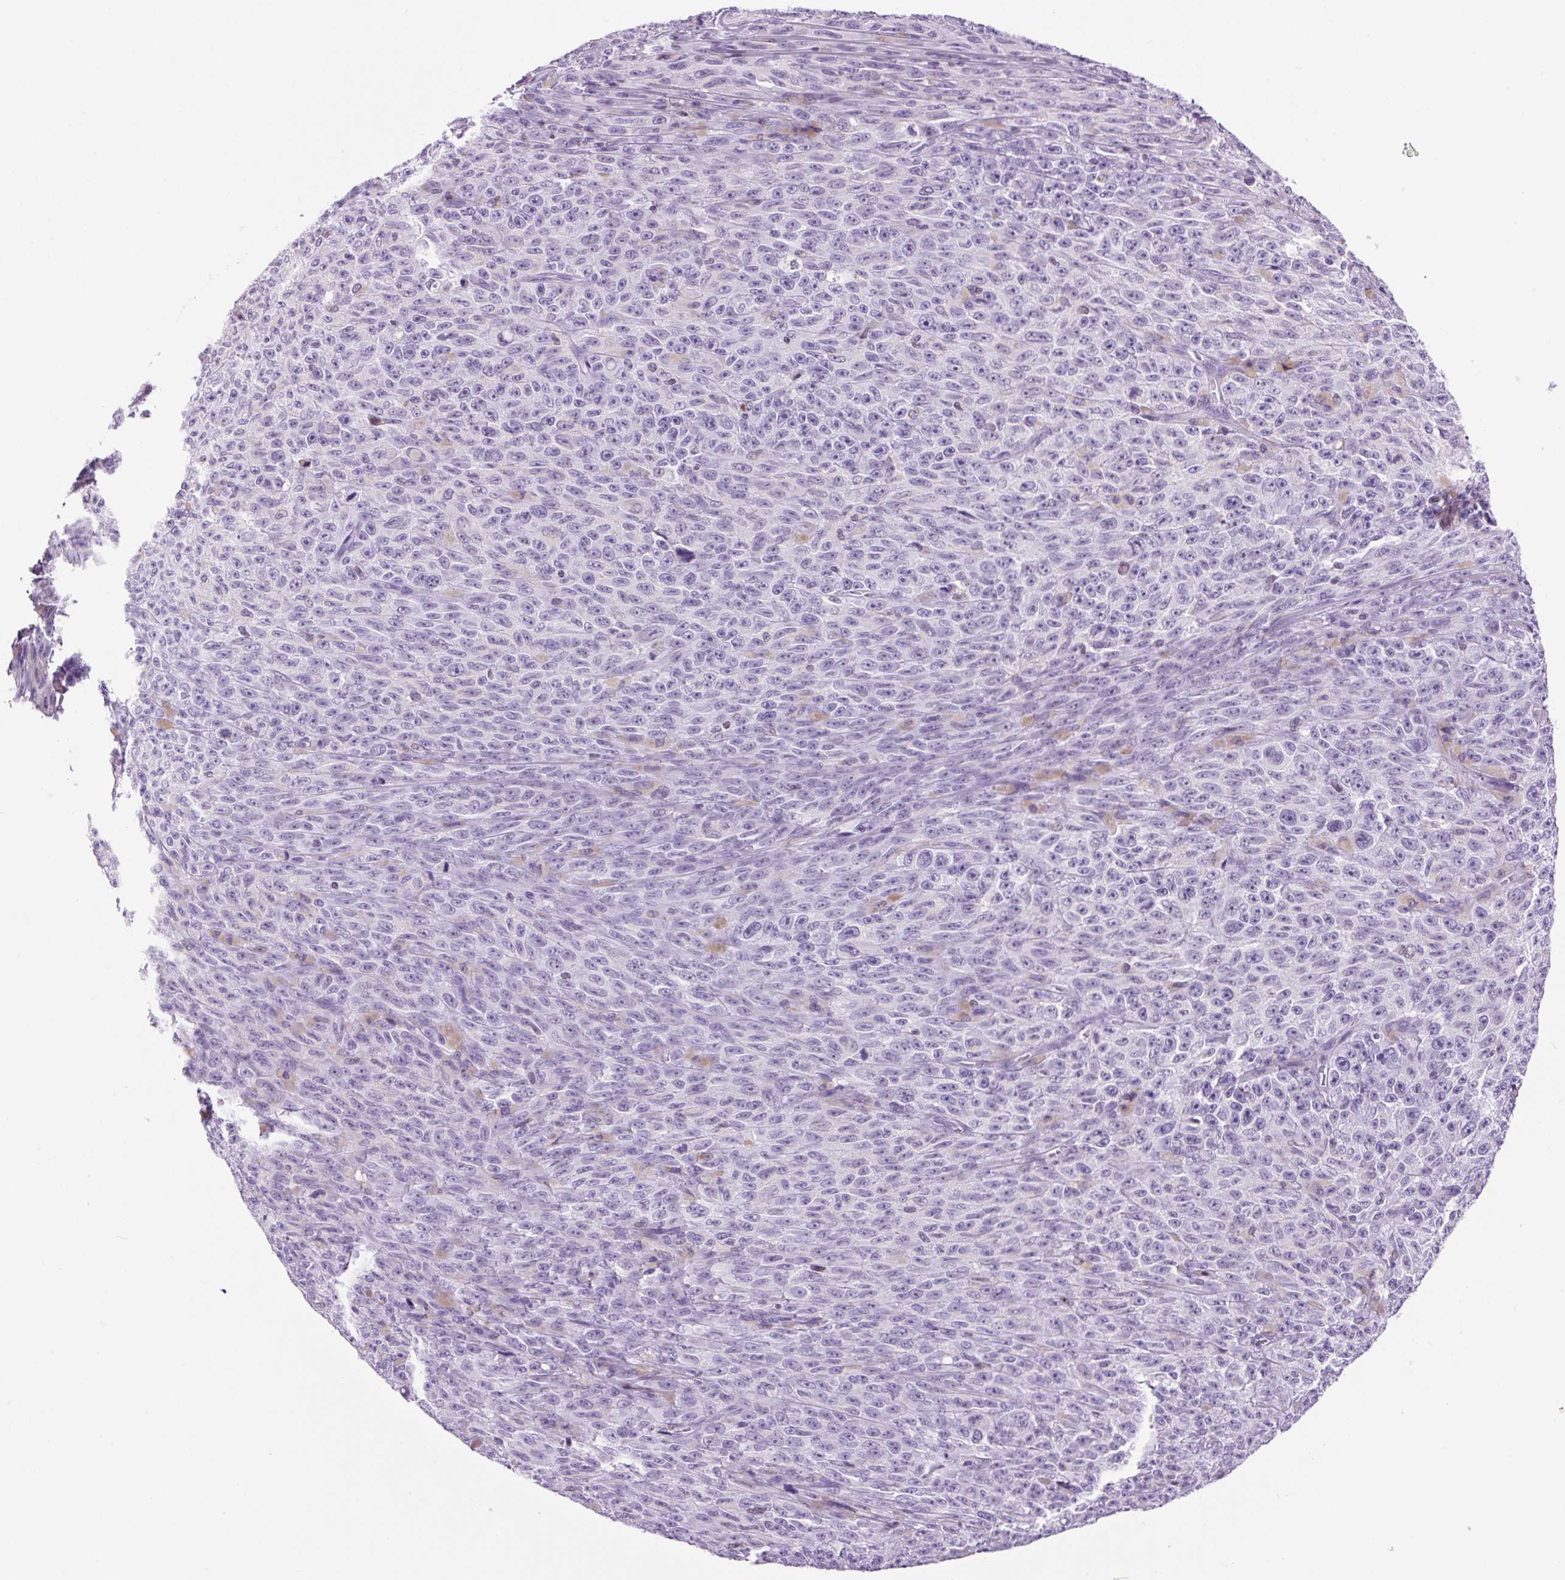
{"staining": {"intensity": "negative", "quantity": "none", "location": "none"}, "tissue": "melanoma", "cell_type": "Tumor cells", "image_type": "cancer", "snomed": [{"axis": "morphology", "description": "Malignant melanoma, NOS"}, {"axis": "topography", "description": "Skin"}], "caption": "High power microscopy image of an immunohistochemistry (IHC) micrograph of malignant melanoma, revealing no significant staining in tumor cells. (DAB immunohistochemistry (IHC), high magnification).", "gene": "VPREB1", "patient": {"sex": "female", "age": 82}}